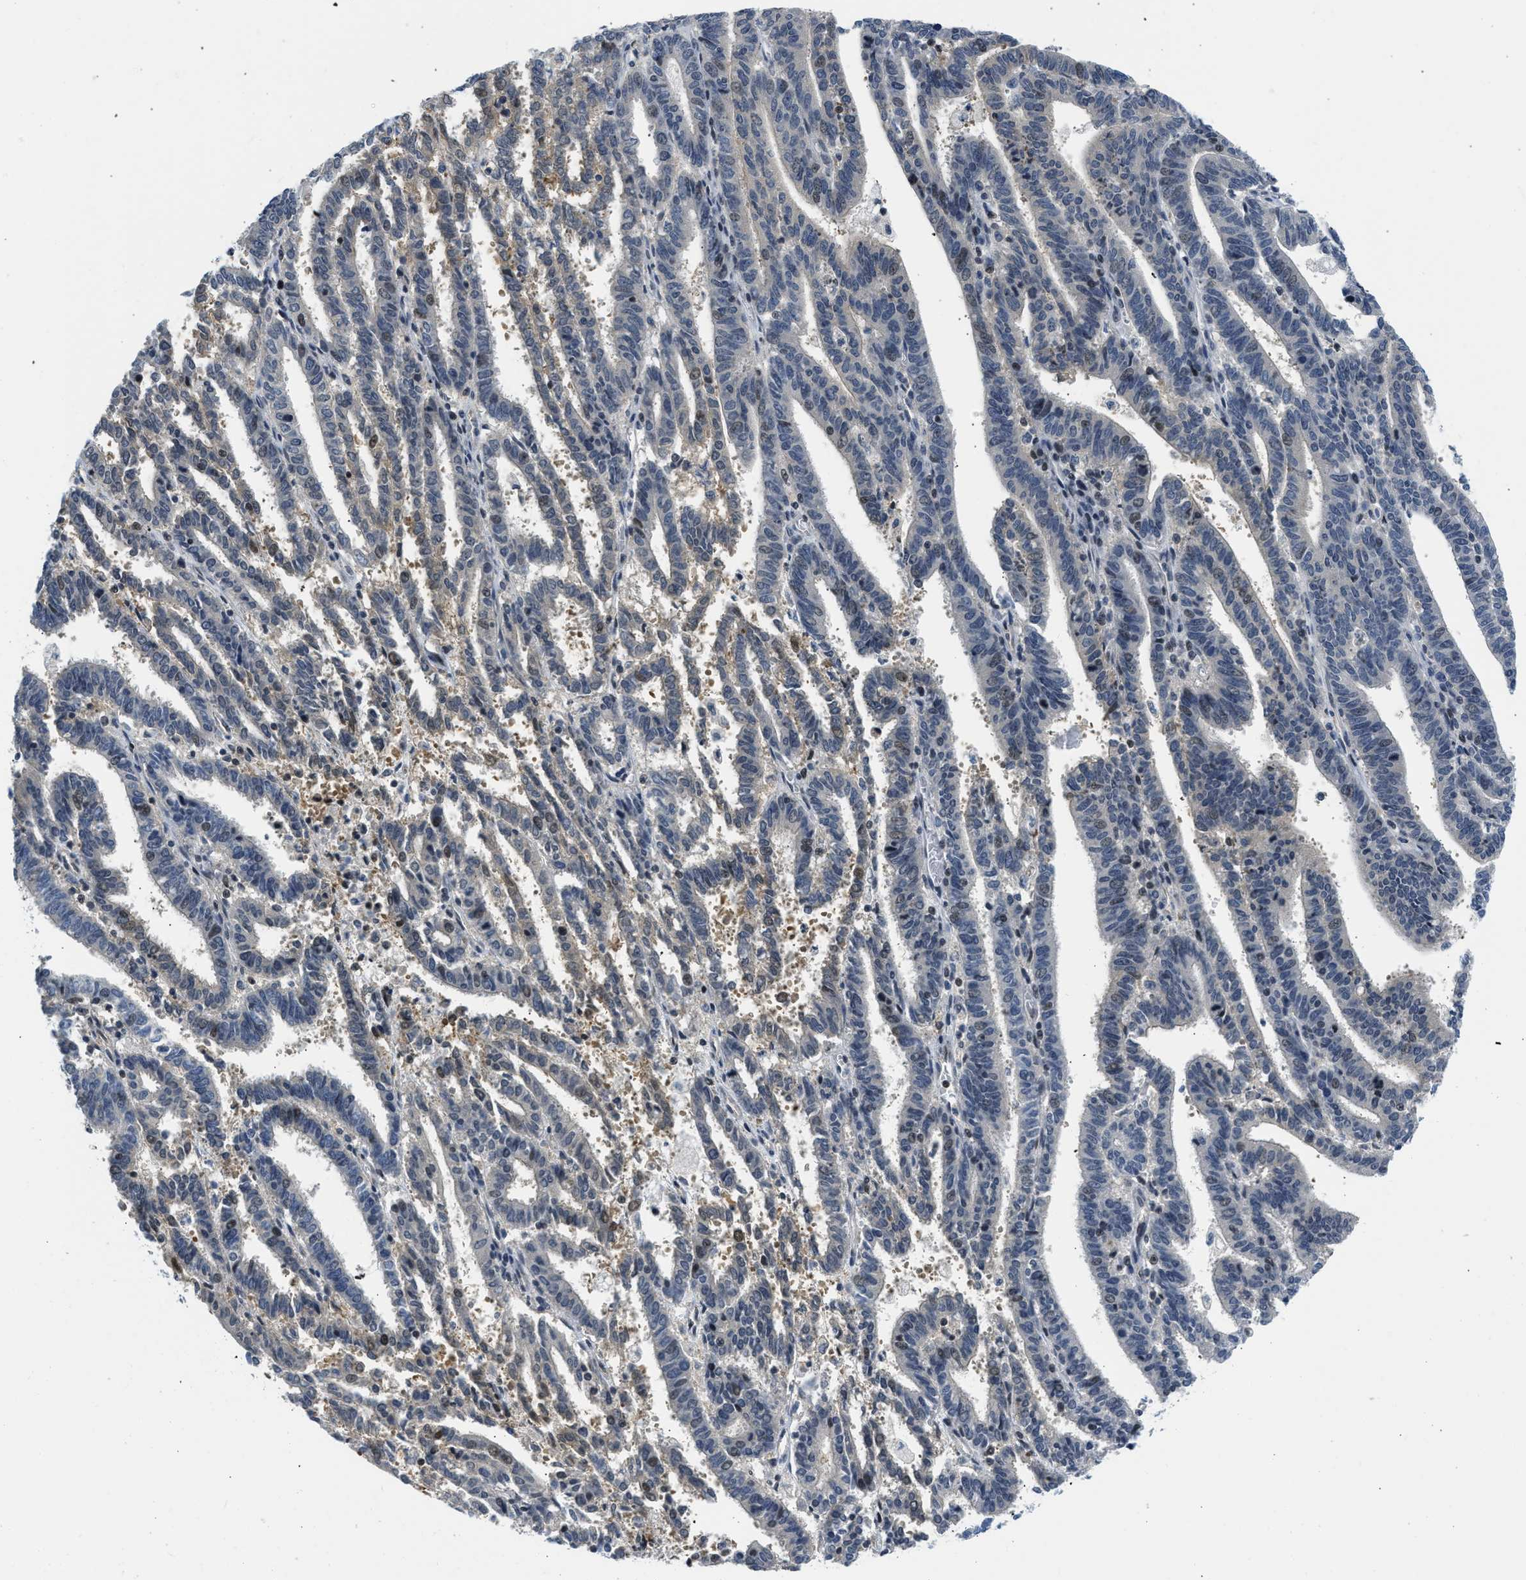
{"staining": {"intensity": "moderate", "quantity": "<25%", "location": "nuclear"}, "tissue": "endometrial cancer", "cell_type": "Tumor cells", "image_type": "cancer", "snomed": [{"axis": "morphology", "description": "Adenocarcinoma, NOS"}, {"axis": "topography", "description": "Uterus"}], "caption": "Protein expression analysis of human endometrial adenocarcinoma reveals moderate nuclear staining in approximately <25% of tumor cells. The staining was performed using DAB to visualize the protein expression in brown, while the nuclei were stained in blue with hematoxylin (Magnification: 20x).", "gene": "OLIG3", "patient": {"sex": "female", "age": 83}}